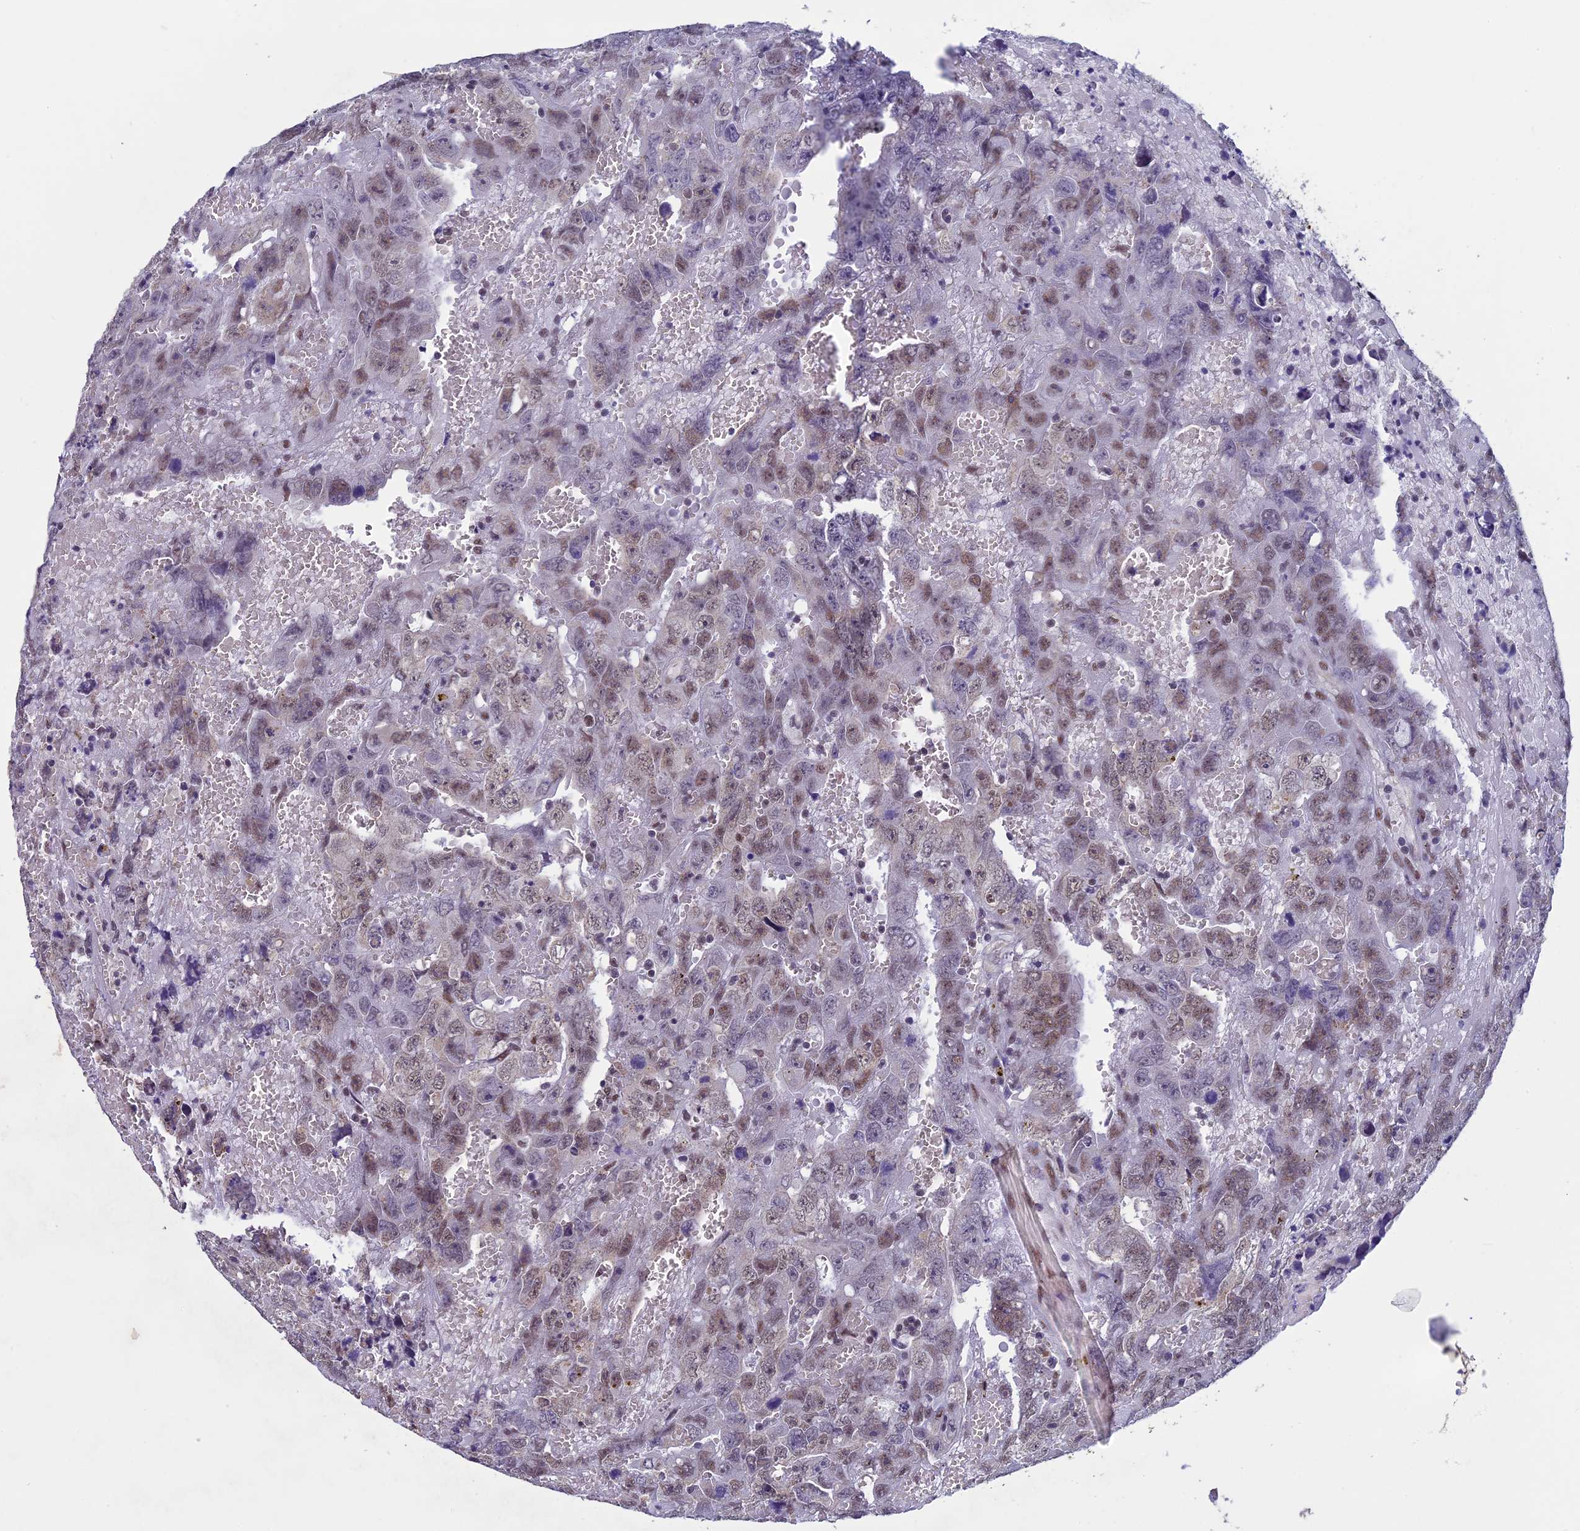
{"staining": {"intensity": "moderate", "quantity": "25%-75%", "location": "nuclear"}, "tissue": "testis cancer", "cell_type": "Tumor cells", "image_type": "cancer", "snomed": [{"axis": "morphology", "description": "Carcinoma, Embryonal, NOS"}, {"axis": "topography", "description": "Testis"}], "caption": "Immunohistochemical staining of human embryonal carcinoma (testis) reveals moderate nuclear protein staining in about 25%-75% of tumor cells.", "gene": "RNF40", "patient": {"sex": "male", "age": 45}}